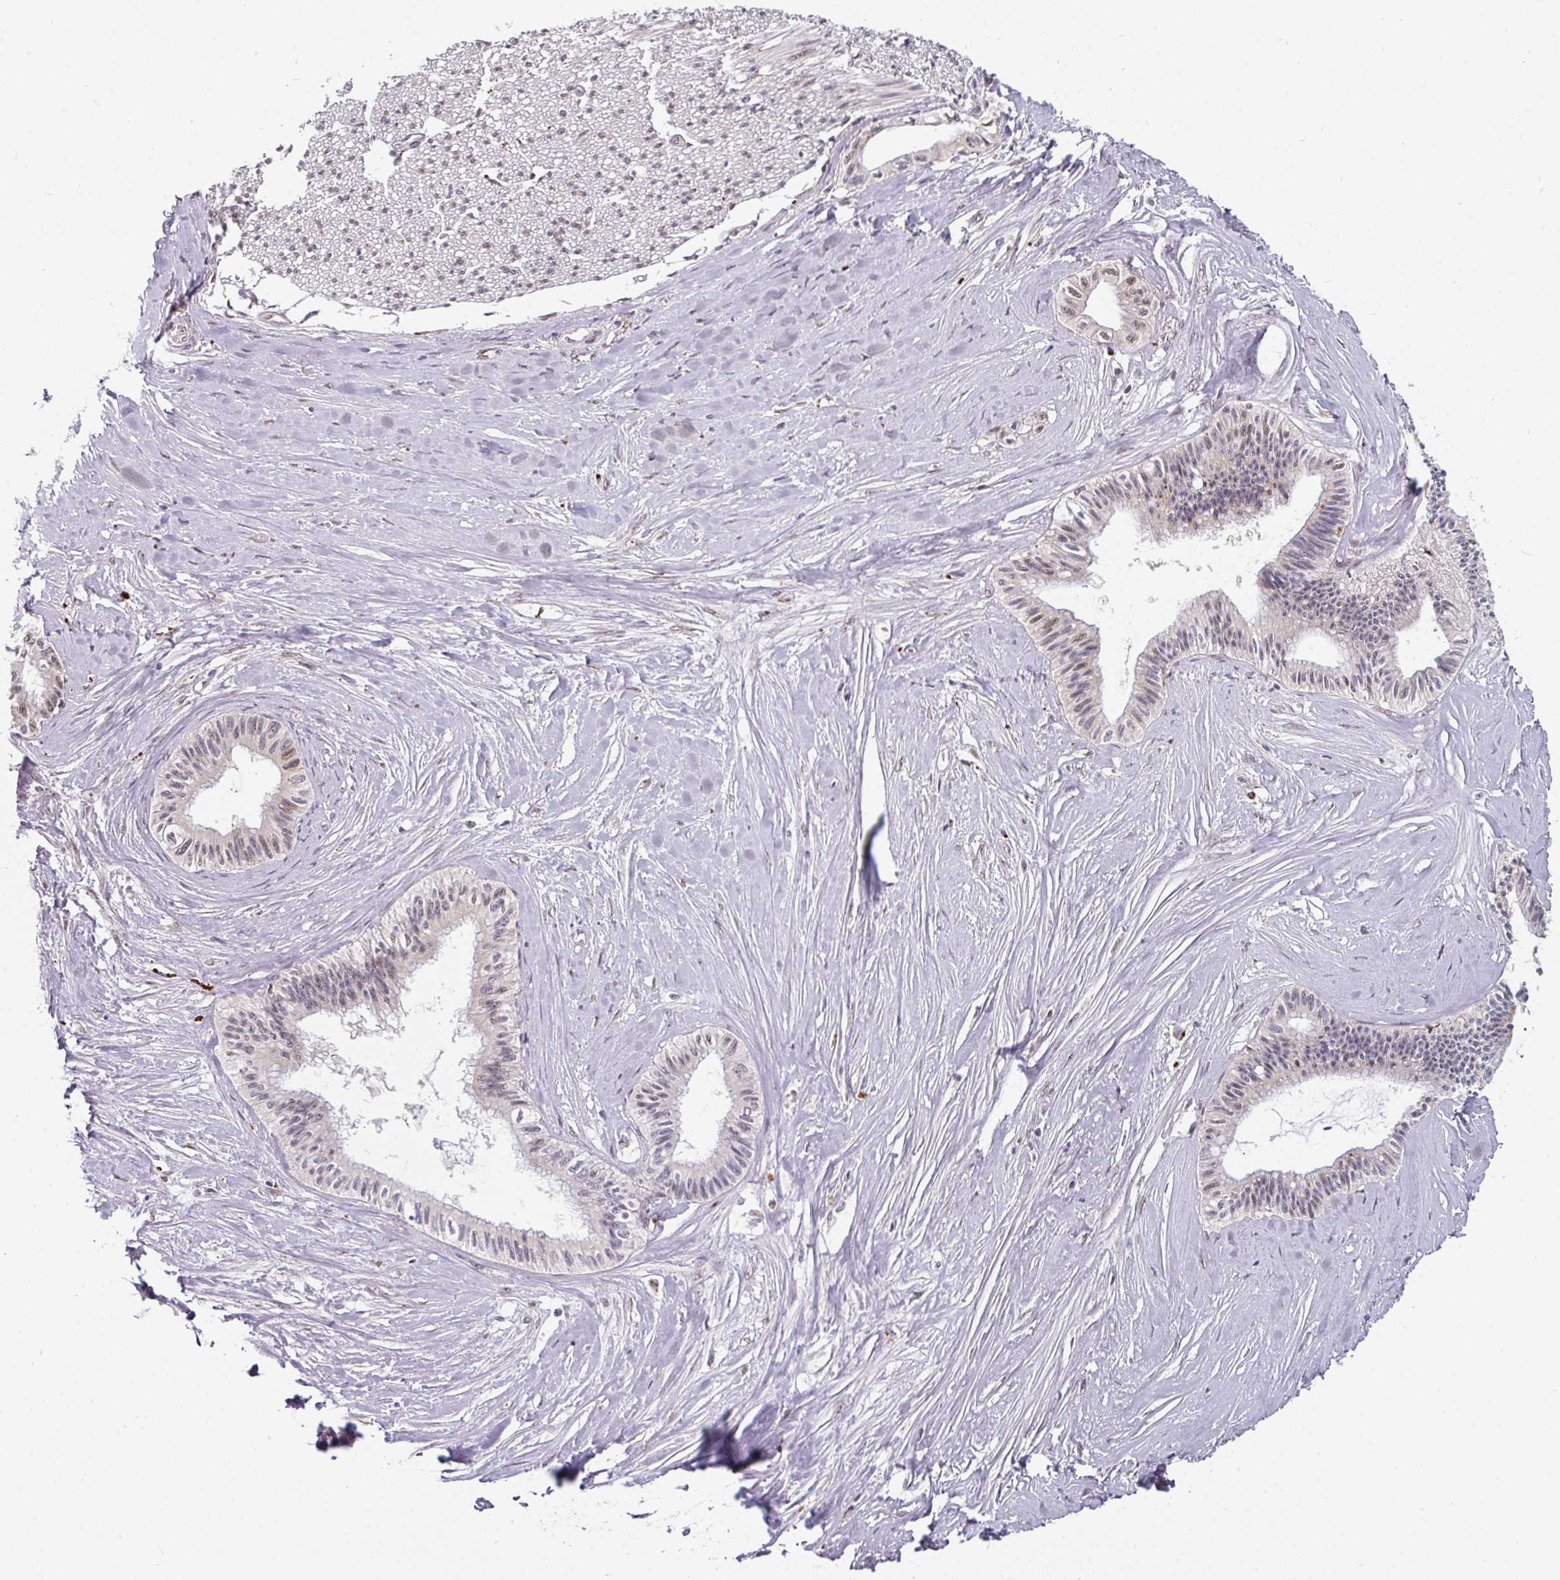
{"staining": {"intensity": "weak", "quantity": "<25%", "location": "nuclear"}, "tissue": "pancreatic cancer", "cell_type": "Tumor cells", "image_type": "cancer", "snomed": [{"axis": "morphology", "description": "Adenocarcinoma, NOS"}, {"axis": "topography", "description": "Pancreas"}], "caption": "IHC of pancreatic cancer (adenocarcinoma) shows no staining in tumor cells. (Brightfield microscopy of DAB (3,3'-diaminobenzidine) immunohistochemistry at high magnification).", "gene": "SWSAP1", "patient": {"sex": "male", "age": 71}}